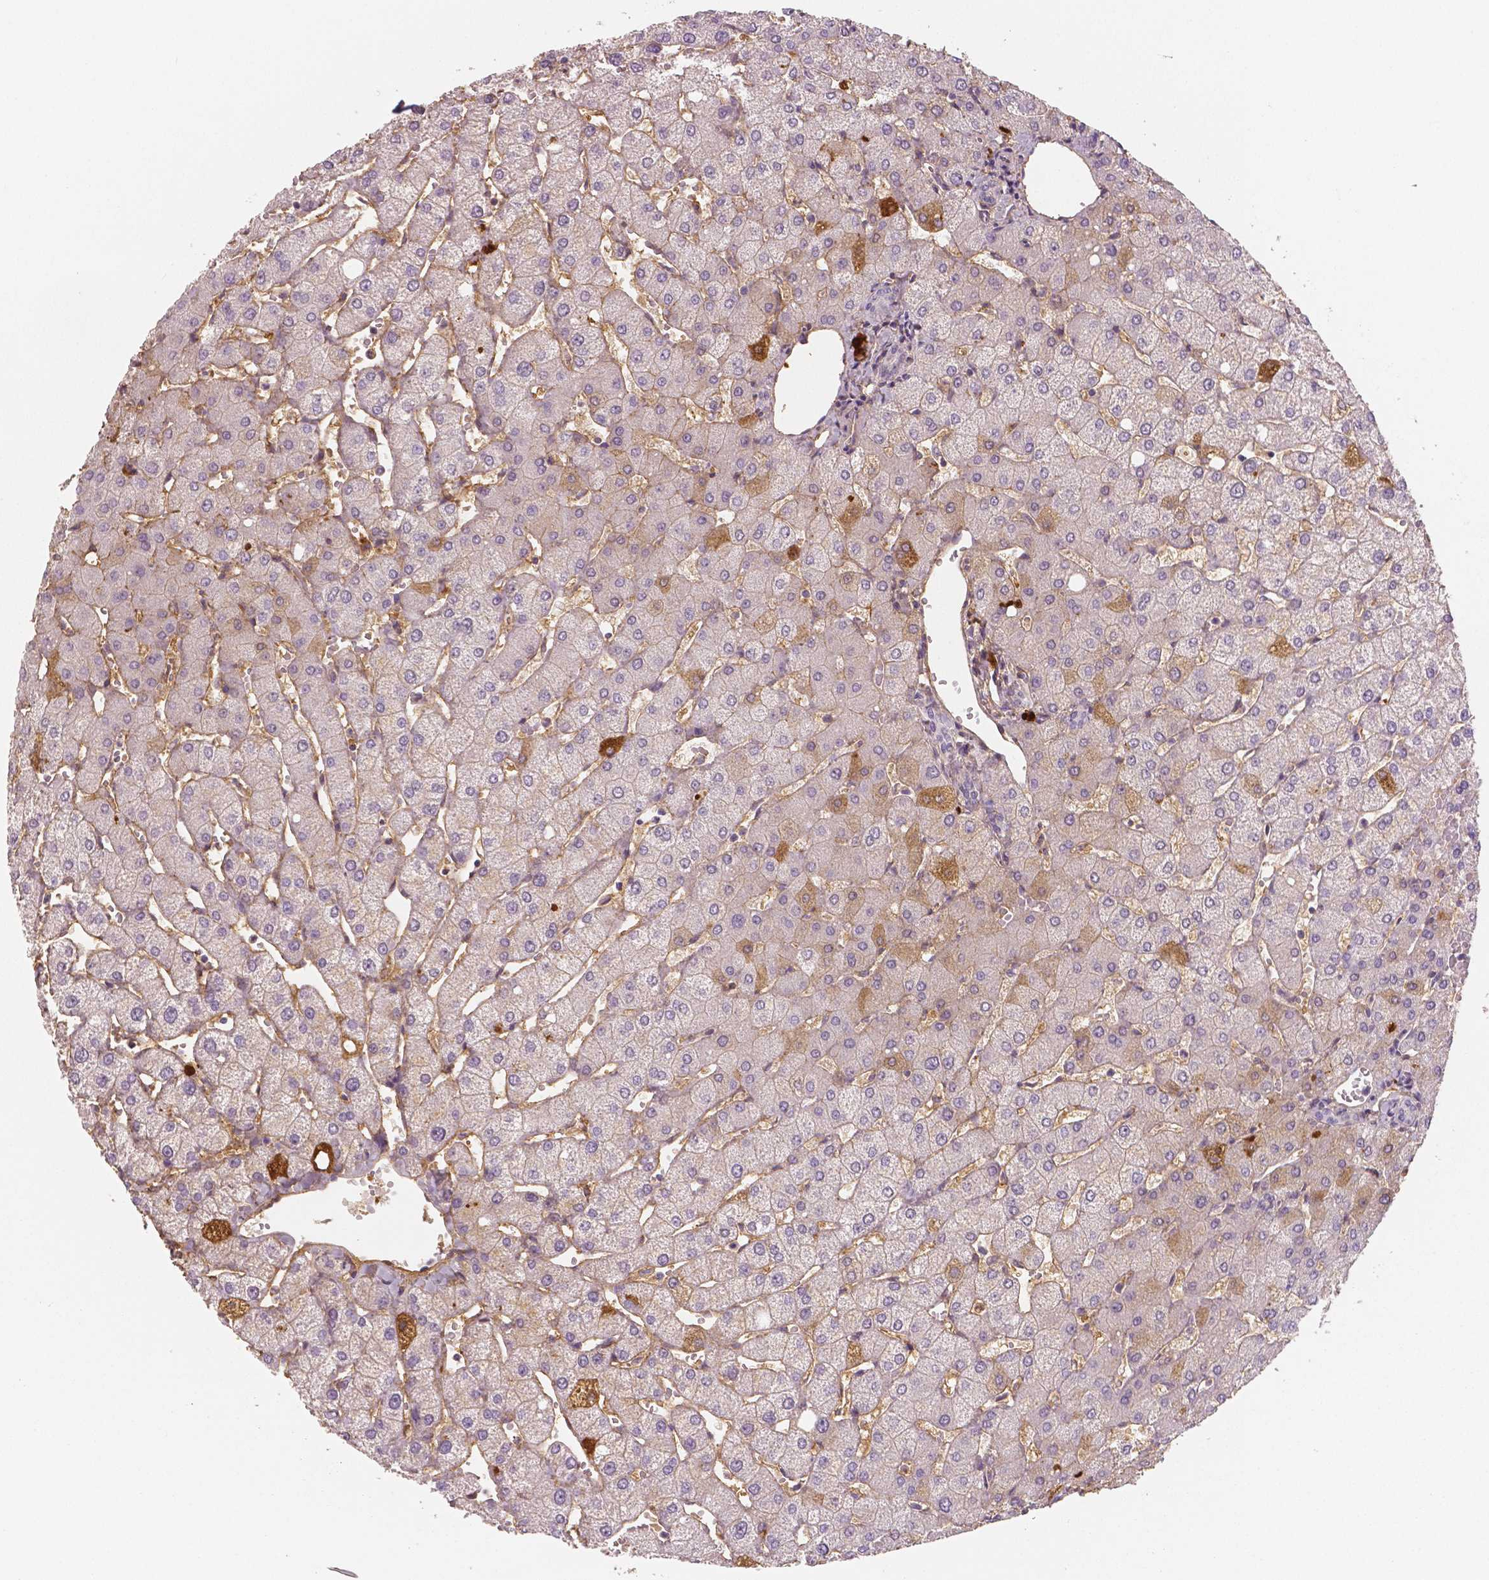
{"staining": {"intensity": "negative", "quantity": "none", "location": "none"}, "tissue": "liver", "cell_type": "Cholangiocytes", "image_type": "normal", "snomed": [{"axis": "morphology", "description": "Normal tissue, NOS"}, {"axis": "topography", "description": "Liver"}], "caption": "This image is of unremarkable liver stained with IHC to label a protein in brown with the nuclei are counter-stained blue. There is no positivity in cholangiocytes. The staining is performed using DAB brown chromogen with nuclei counter-stained in using hematoxylin.", "gene": "APOA4", "patient": {"sex": "female", "age": 54}}